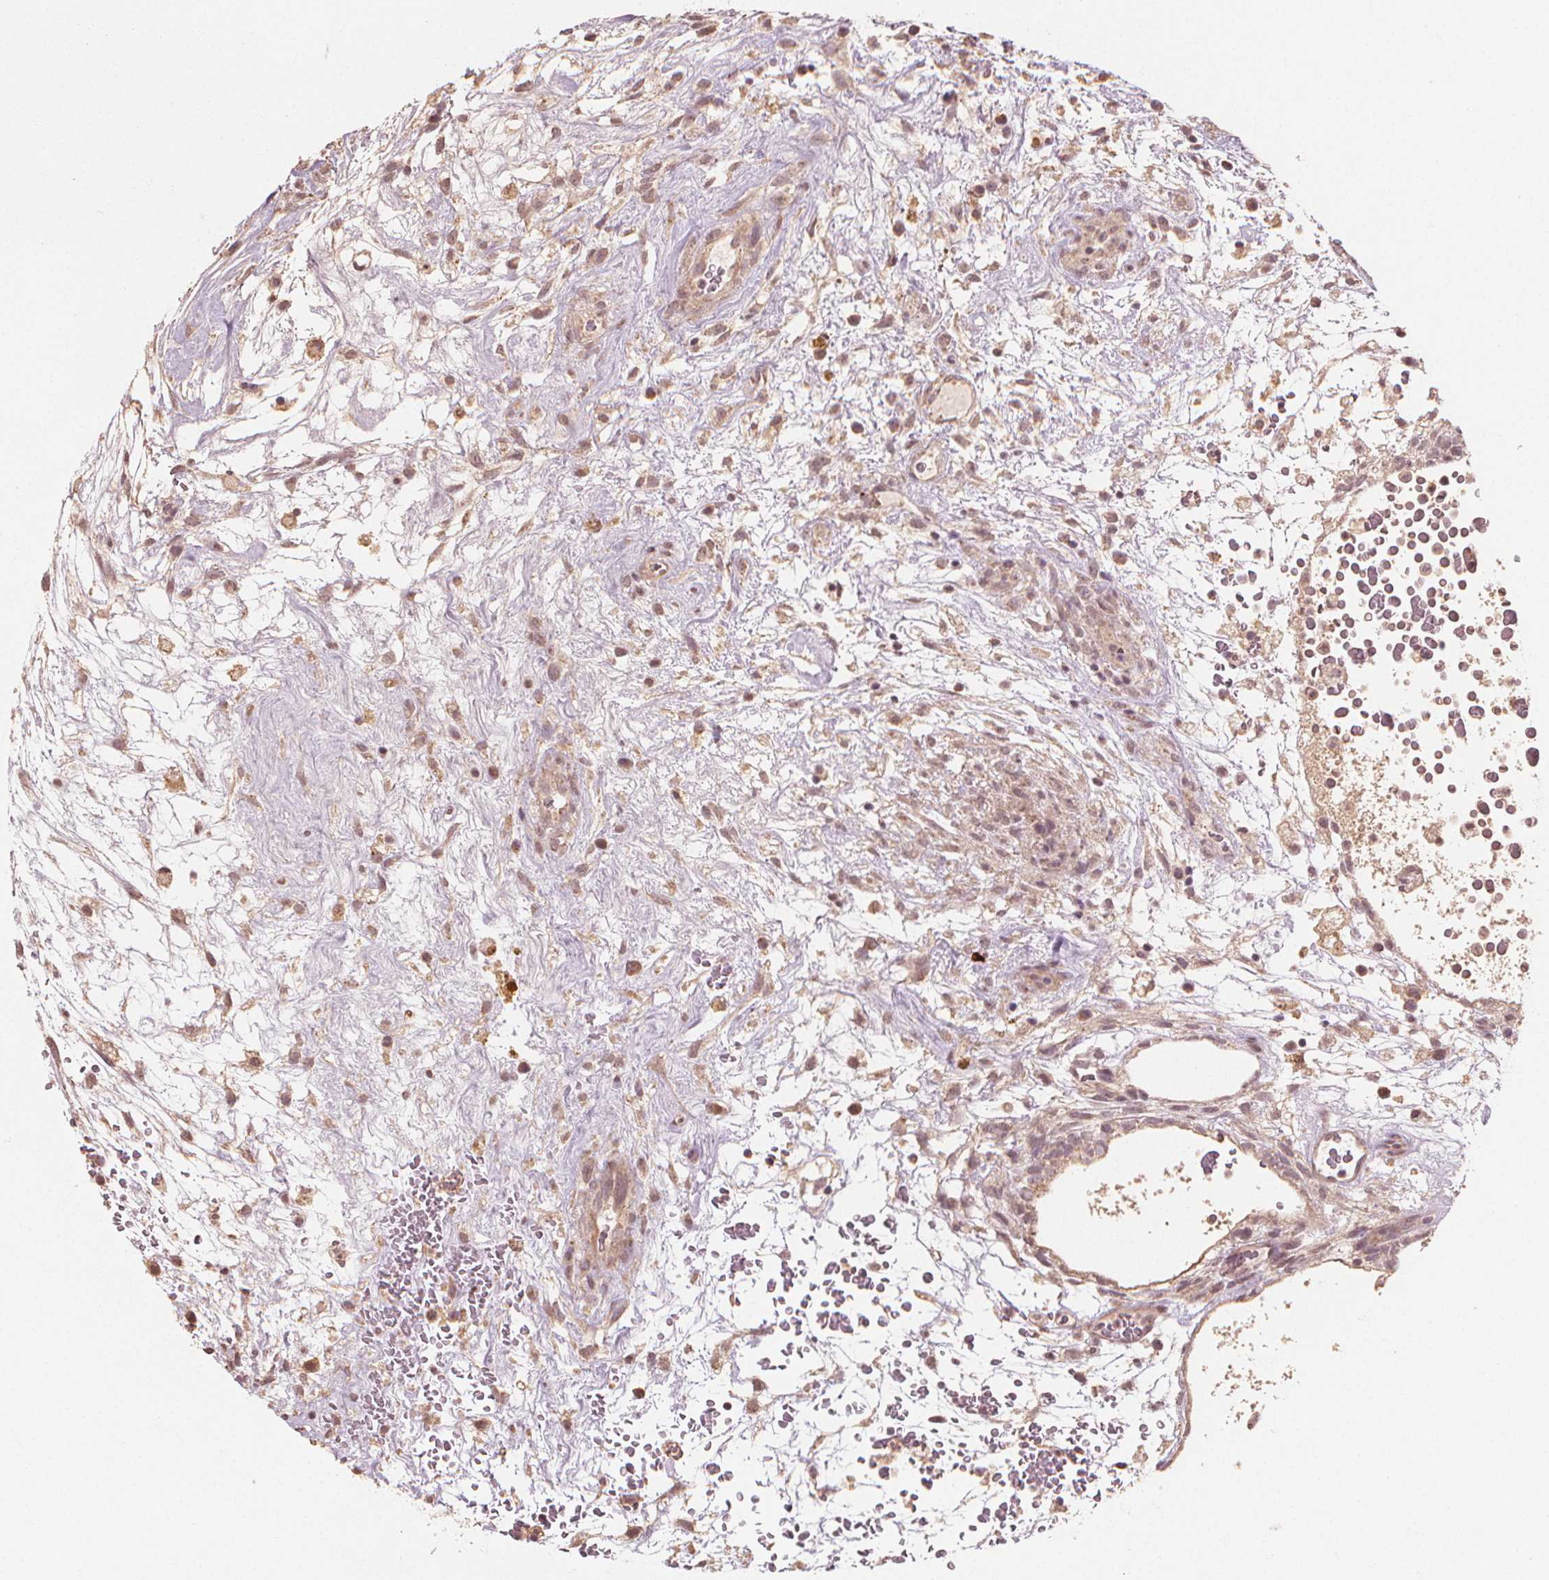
{"staining": {"intensity": "weak", "quantity": "25%-75%", "location": "cytoplasmic/membranous"}, "tissue": "testis cancer", "cell_type": "Tumor cells", "image_type": "cancer", "snomed": [{"axis": "morphology", "description": "Normal tissue, NOS"}, {"axis": "morphology", "description": "Carcinoma, Embryonal, NOS"}, {"axis": "topography", "description": "Testis"}], "caption": "Immunohistochemistry (IHC) of testis cancer (embryonal carcinoma) shows low levels of weak cytoplasmic/membranous staining in approximately 25%-75% of tumor cells.", "gene": "CLBA1", "patient": {"sex": "male", "age": 32}}